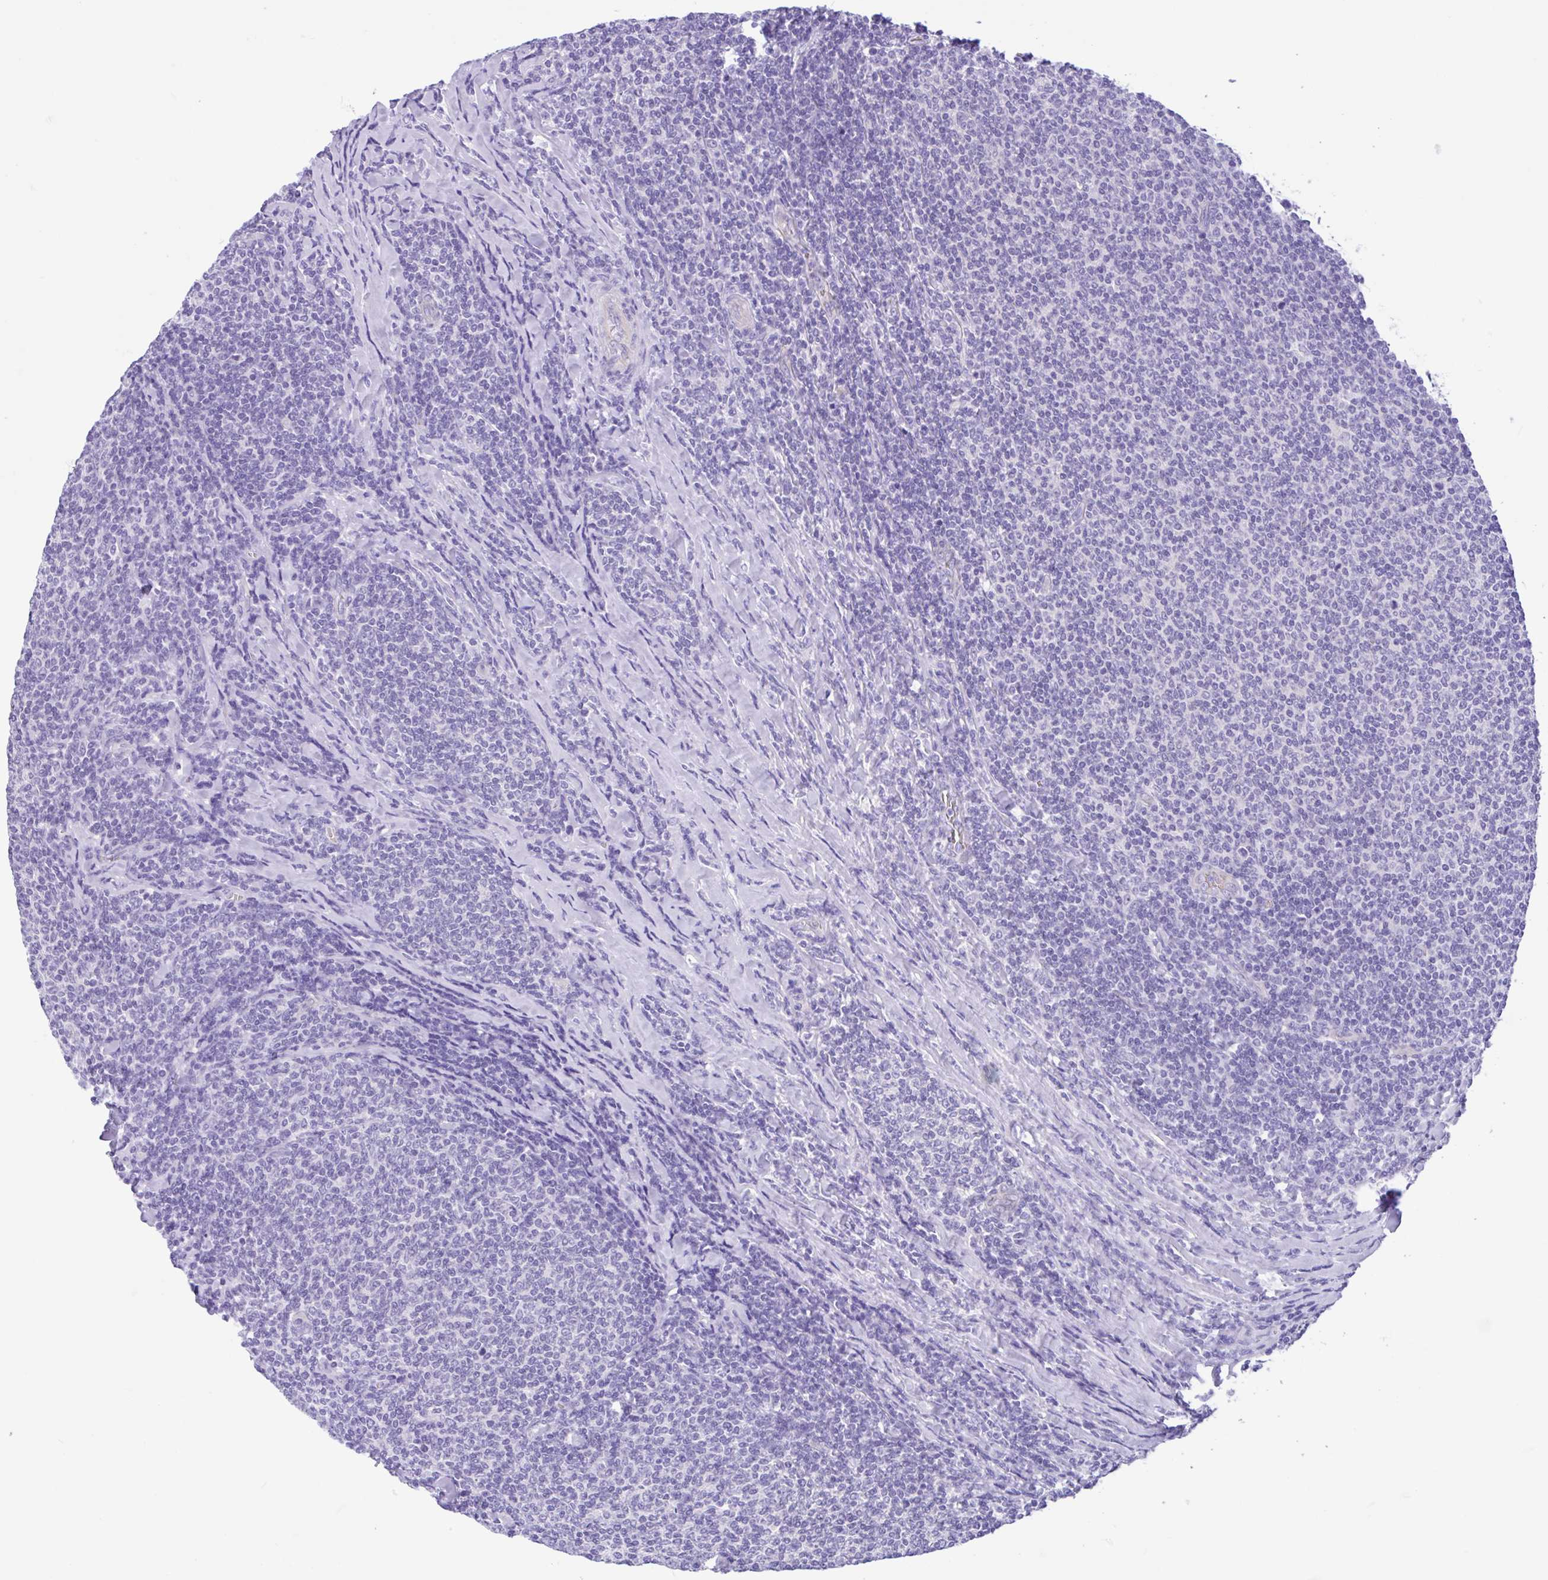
{"staining": {"intensity": "negative", "quantity": "none", "location": "none"}, "tissue": "lymphoma", "cell_type": "Tumor cells", "image_type": "cancer", "snomed": [{"axis": "morphology", "description": "Malignant lymphoma, non-Hodgkin's type, Low grade"}, {"axis": "topography", "description": "Lymph node"}], "caption": "A high-resolution histopathology image shows IHC staining of low-grade malignant lymphoma, non-Hodgkin's type, which shows no significant positivity in tumor cells.", "gene": "TMEM79", "patient": {"sex": "male", "age": 52}}